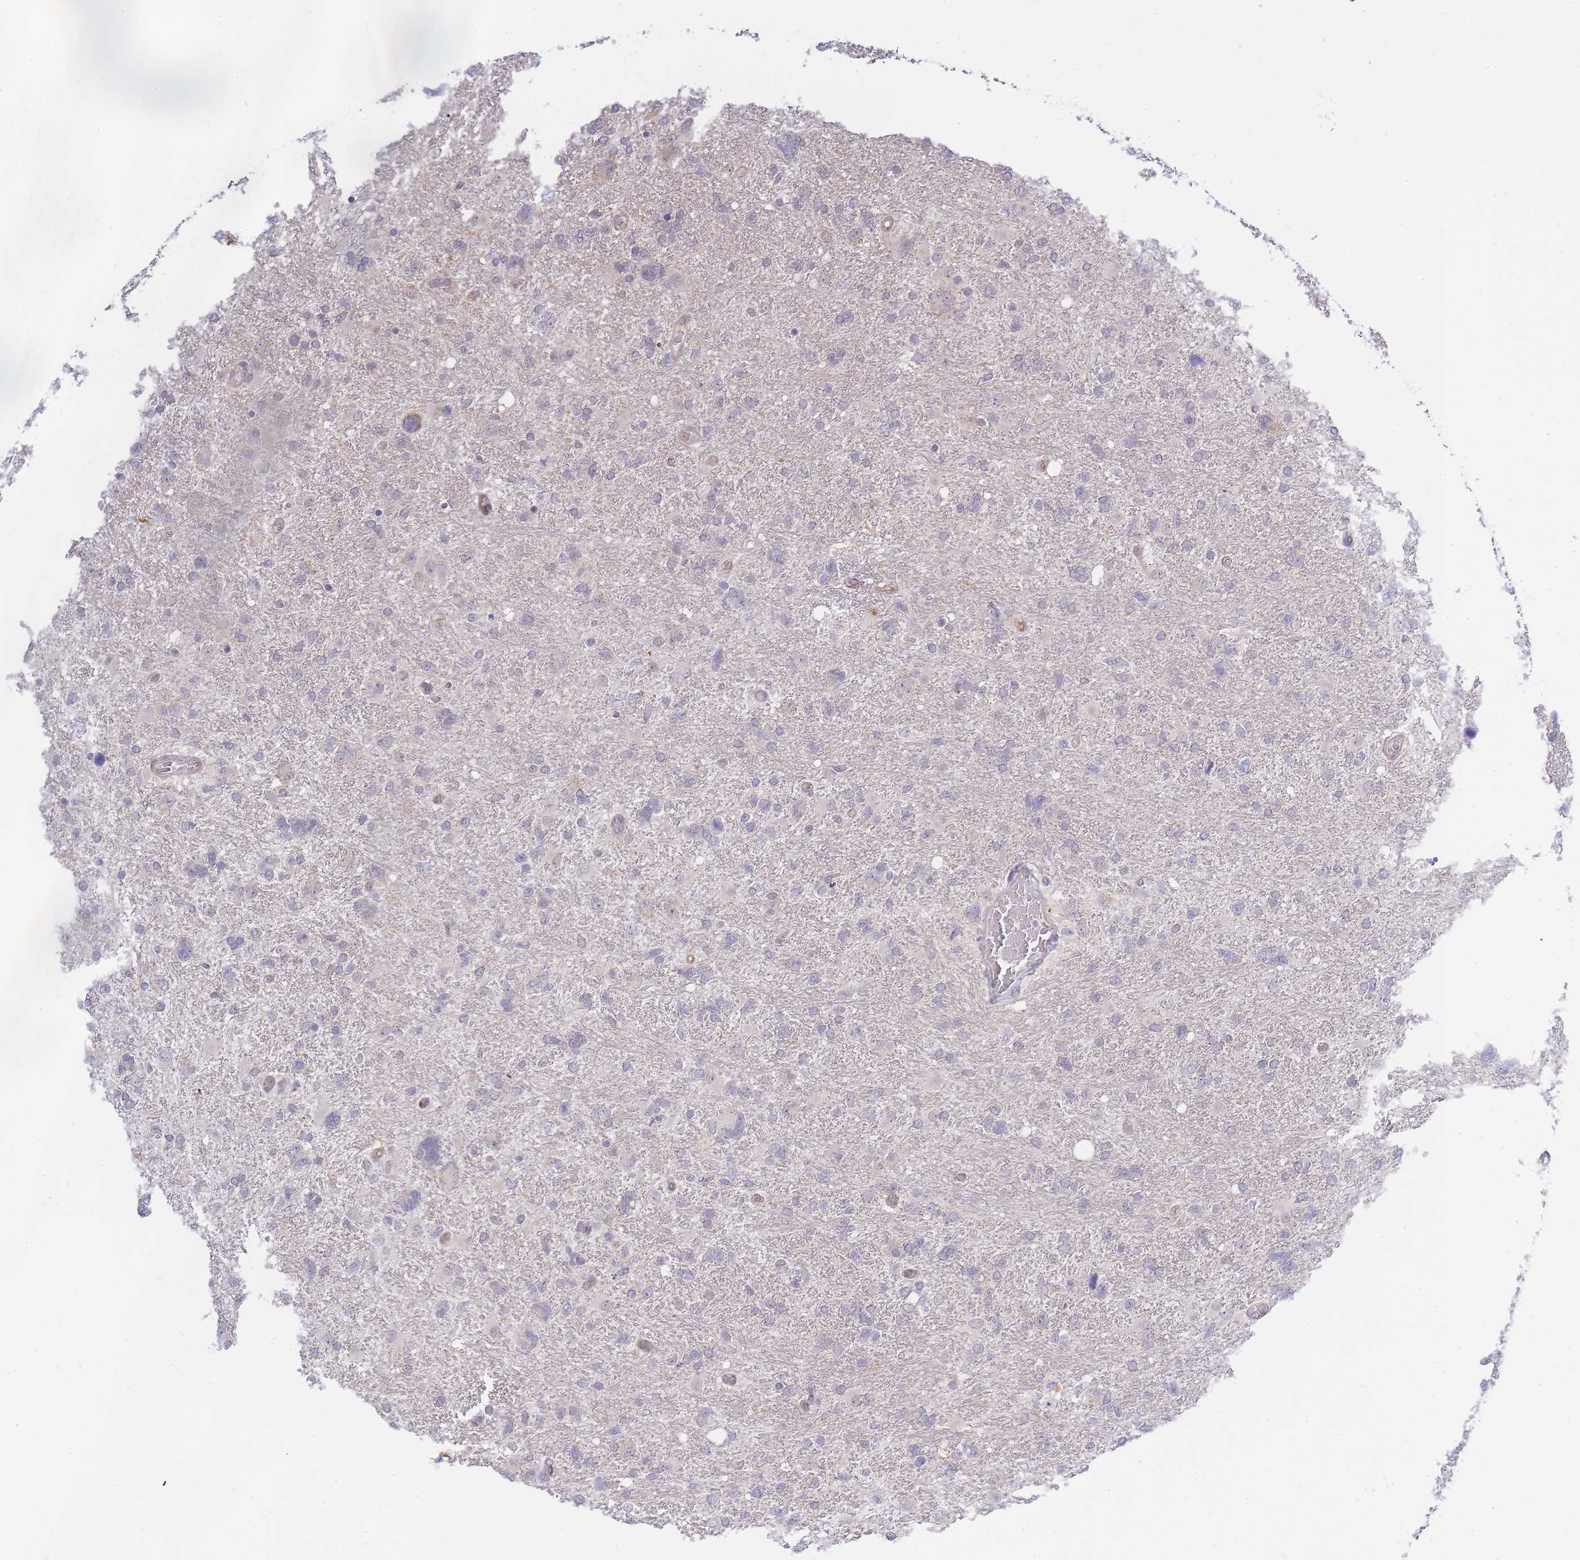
{"staining": {"intensity": "negative", "quantity": "none", "location": "none"}, "tissue": "glioma", "cell_type": "Tumor cells", "image_type": "cancer", "snomed": [{"axis": "morphology", "description": "Glioma, malignant, High grade"}, {"axis": "topography", "description": "Brain"}], "caption": "Tumor cells show no significant protein positivity in glioma.", "gene": "C19orf25", "patient": {"sex": "male", "age": 61}}